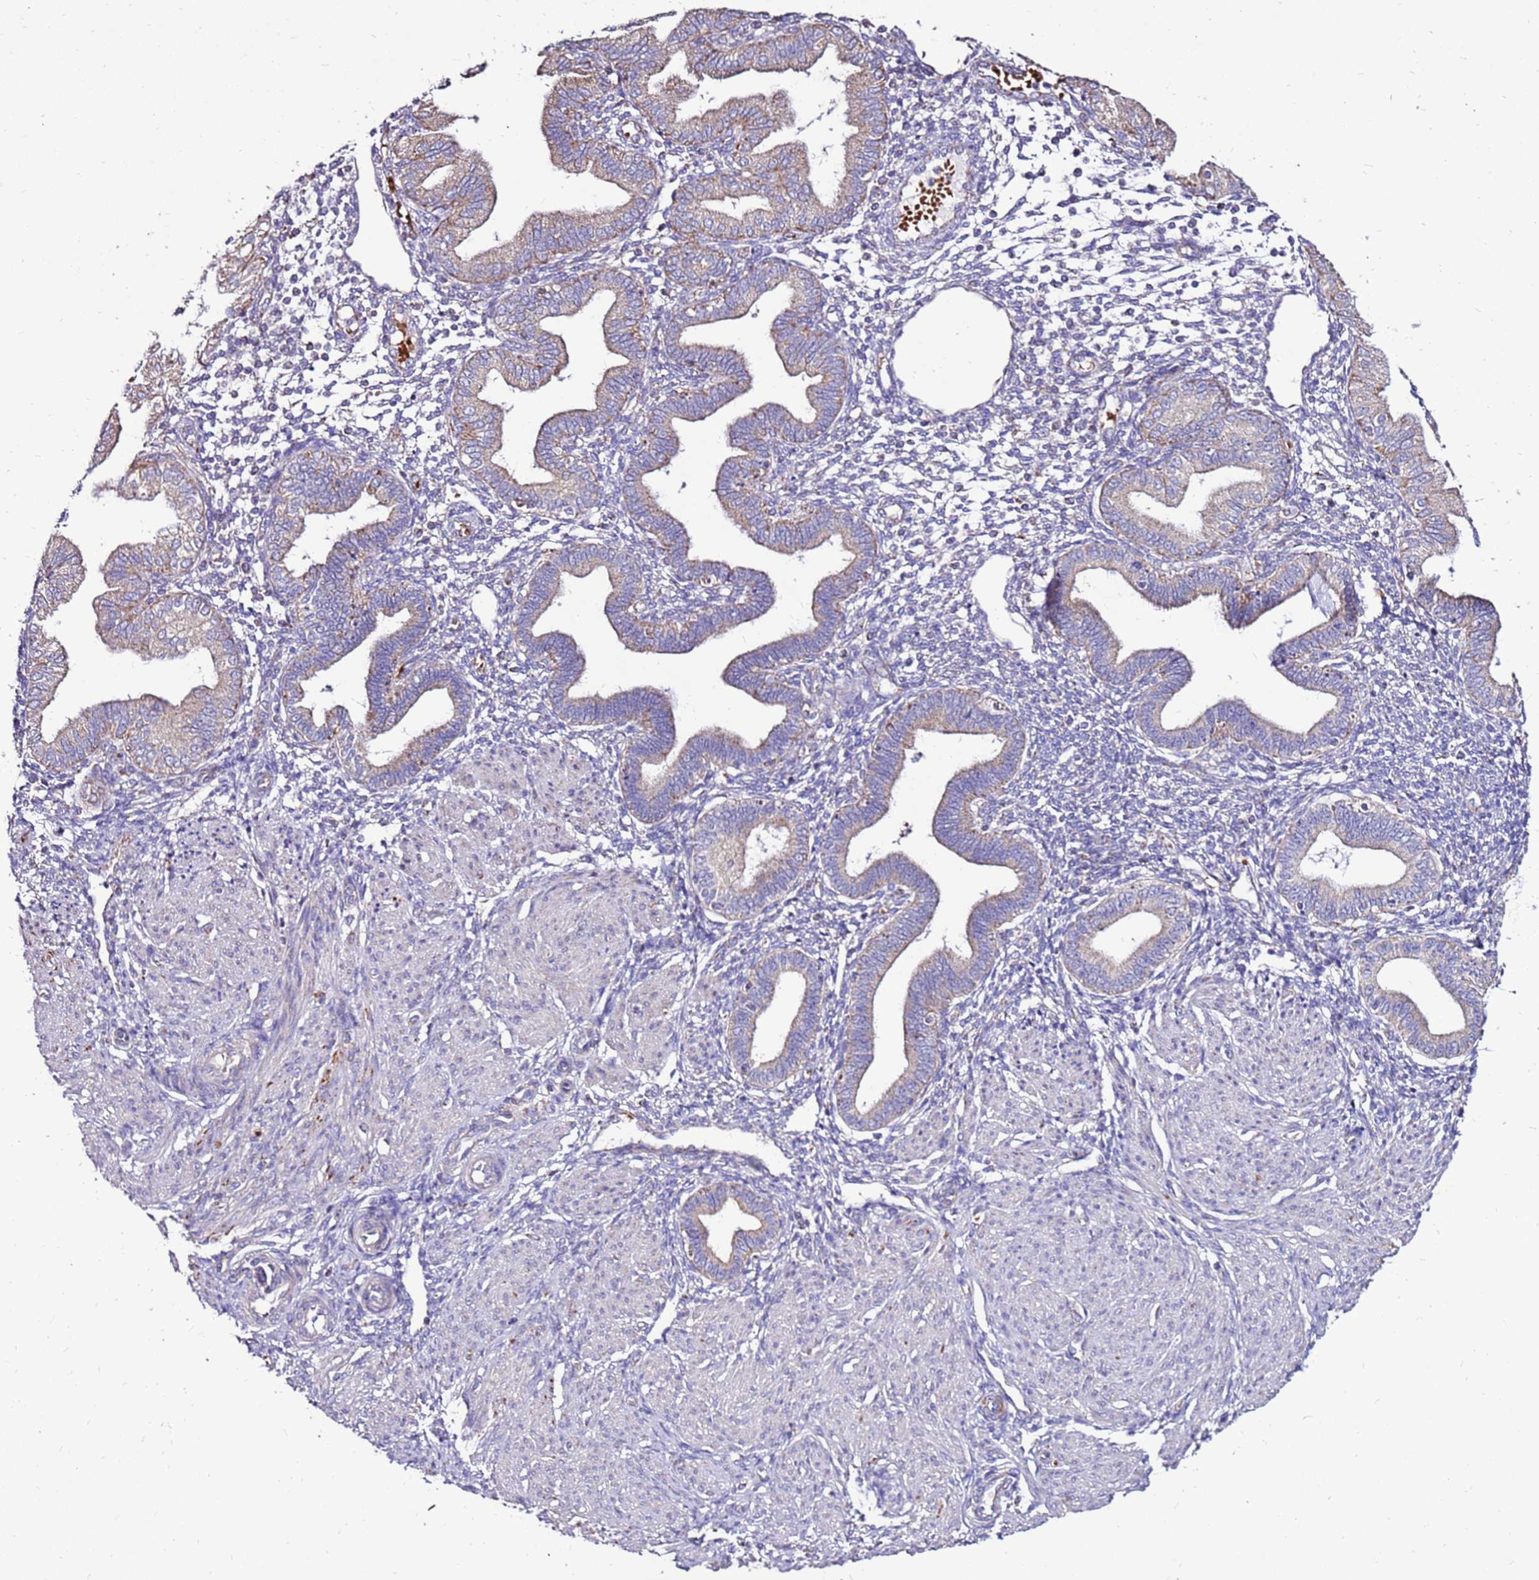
{"staining": {"intensity": "negative", "quantity": "none", "location": "none"}, "tissue": "endometrium", "cell_type": "Cells in endometrial stroma", "image_type": "normal", "snomed": [{"axis": "morphology", "description": "Normal tissue, NOS"}, {"axis": "topography", "description": "Endometrium"}], "caption": "Immunohistochemistry (IHC) photomicrograph of benign endometrium: endometrium stained with DAB (3,3'-diaminobenzidine) displays no significant protein staining in cells in endometrial stroma.", "gene": "SPSB3", "patient": {"sex": "female", "age": 53}}